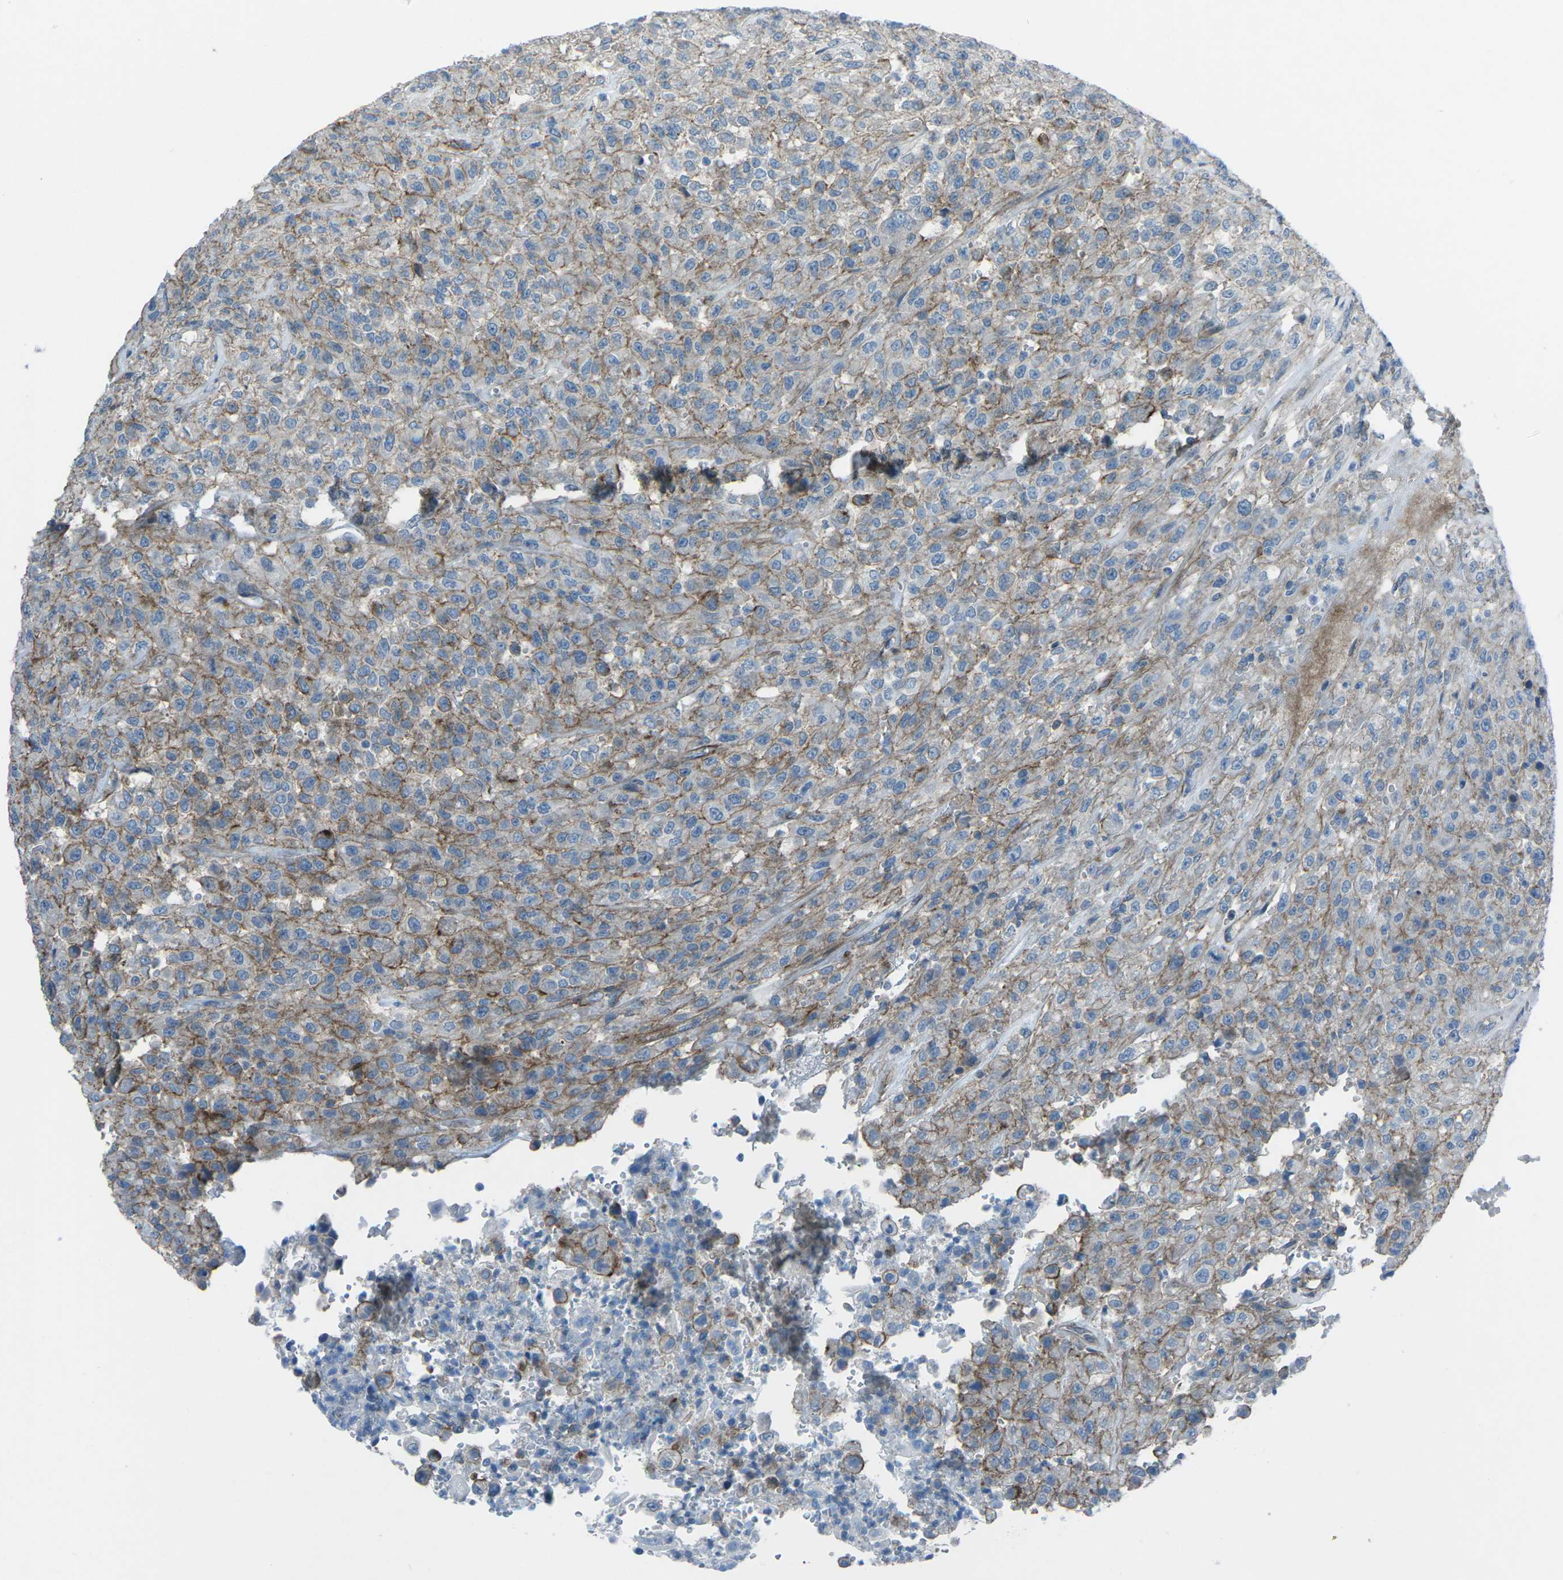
{"staining": {"intensity": "moderate", "quantity": "25%-75%", "location": "cytoplasmic/membranous"}, "tissue": "urothelial cancer", "cell_type": "Tumor cells", "image_type": "cancer", "snomed": [{"axis": "morphology", "description": "Urothelial carcinoma, High grade"}, {"axis": "topography", "description": "Urinary bladder"}], "caption": "A high-resolution micrograph shows IHC staining of urothelial cancer, which reveals moderate cytoplasmic/membranous staining in about 25%-75% of tumor cells. Ihc stains the protein in brown and the nuclei are stained blue.", "gene": "UTRN", "patient": {"sex": "male", "age": 46}}